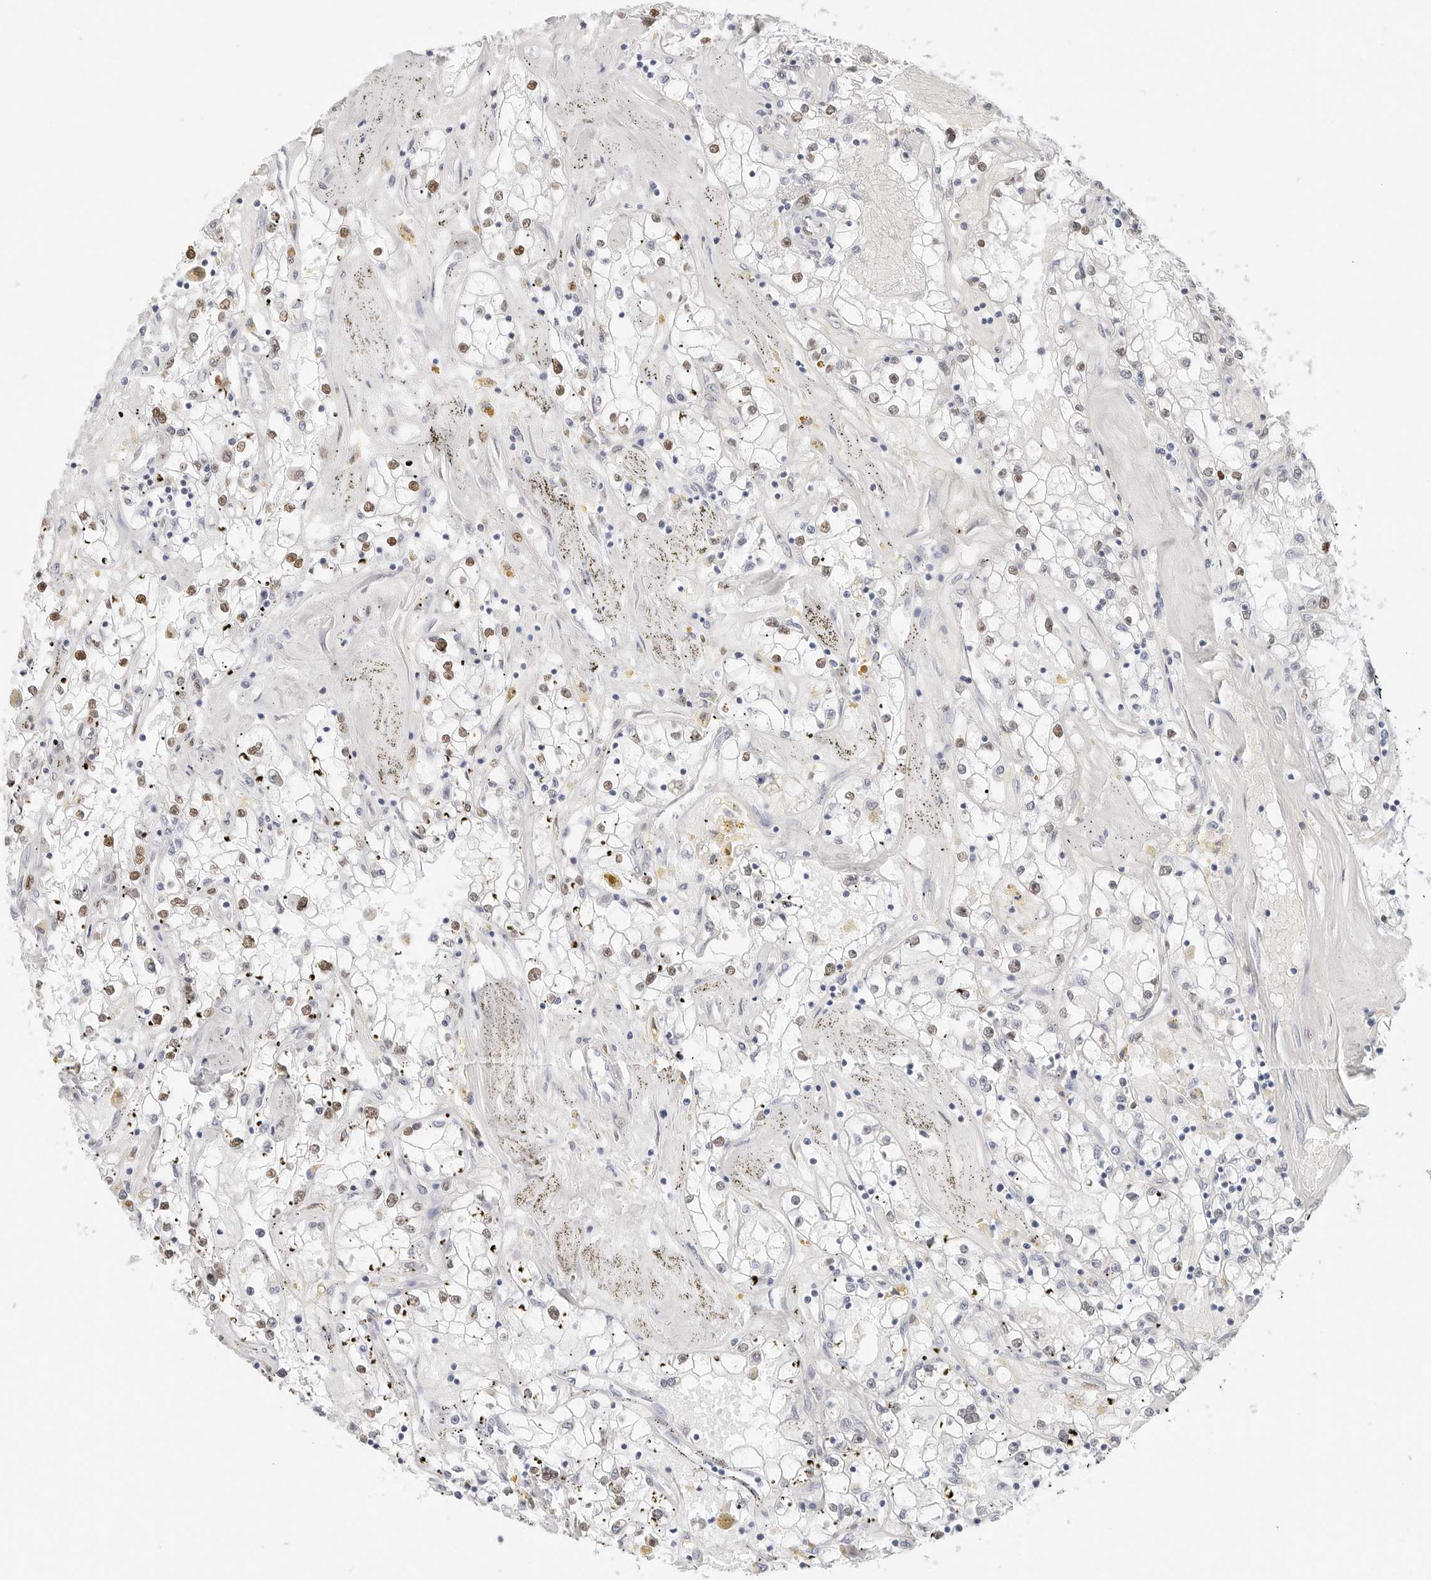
{"staining": {"intensity": "moderate", "quantity": "<25%", "location": "nuclear"}, "tissue": "renal cancer", "cell_type": "Tumor cells", "image_type": "cancer", "snomed": [{"axis": "morphology", "description": "Adenocarcinoma, NOS"}, {"axis": "topography", "description": "Kidney"}], "caption": "Adenocarcinoma (renal) stained with DAB IHC shows low levels of moderate nuclear positivity in approximately <25% of tumor cells. Using DAB (brown) and hematoxylin (blue) stains, captured at high magnification using brightfield microscopy.", "gene": "SPIDR", "patient": {"sex": "male", "age": 56}}